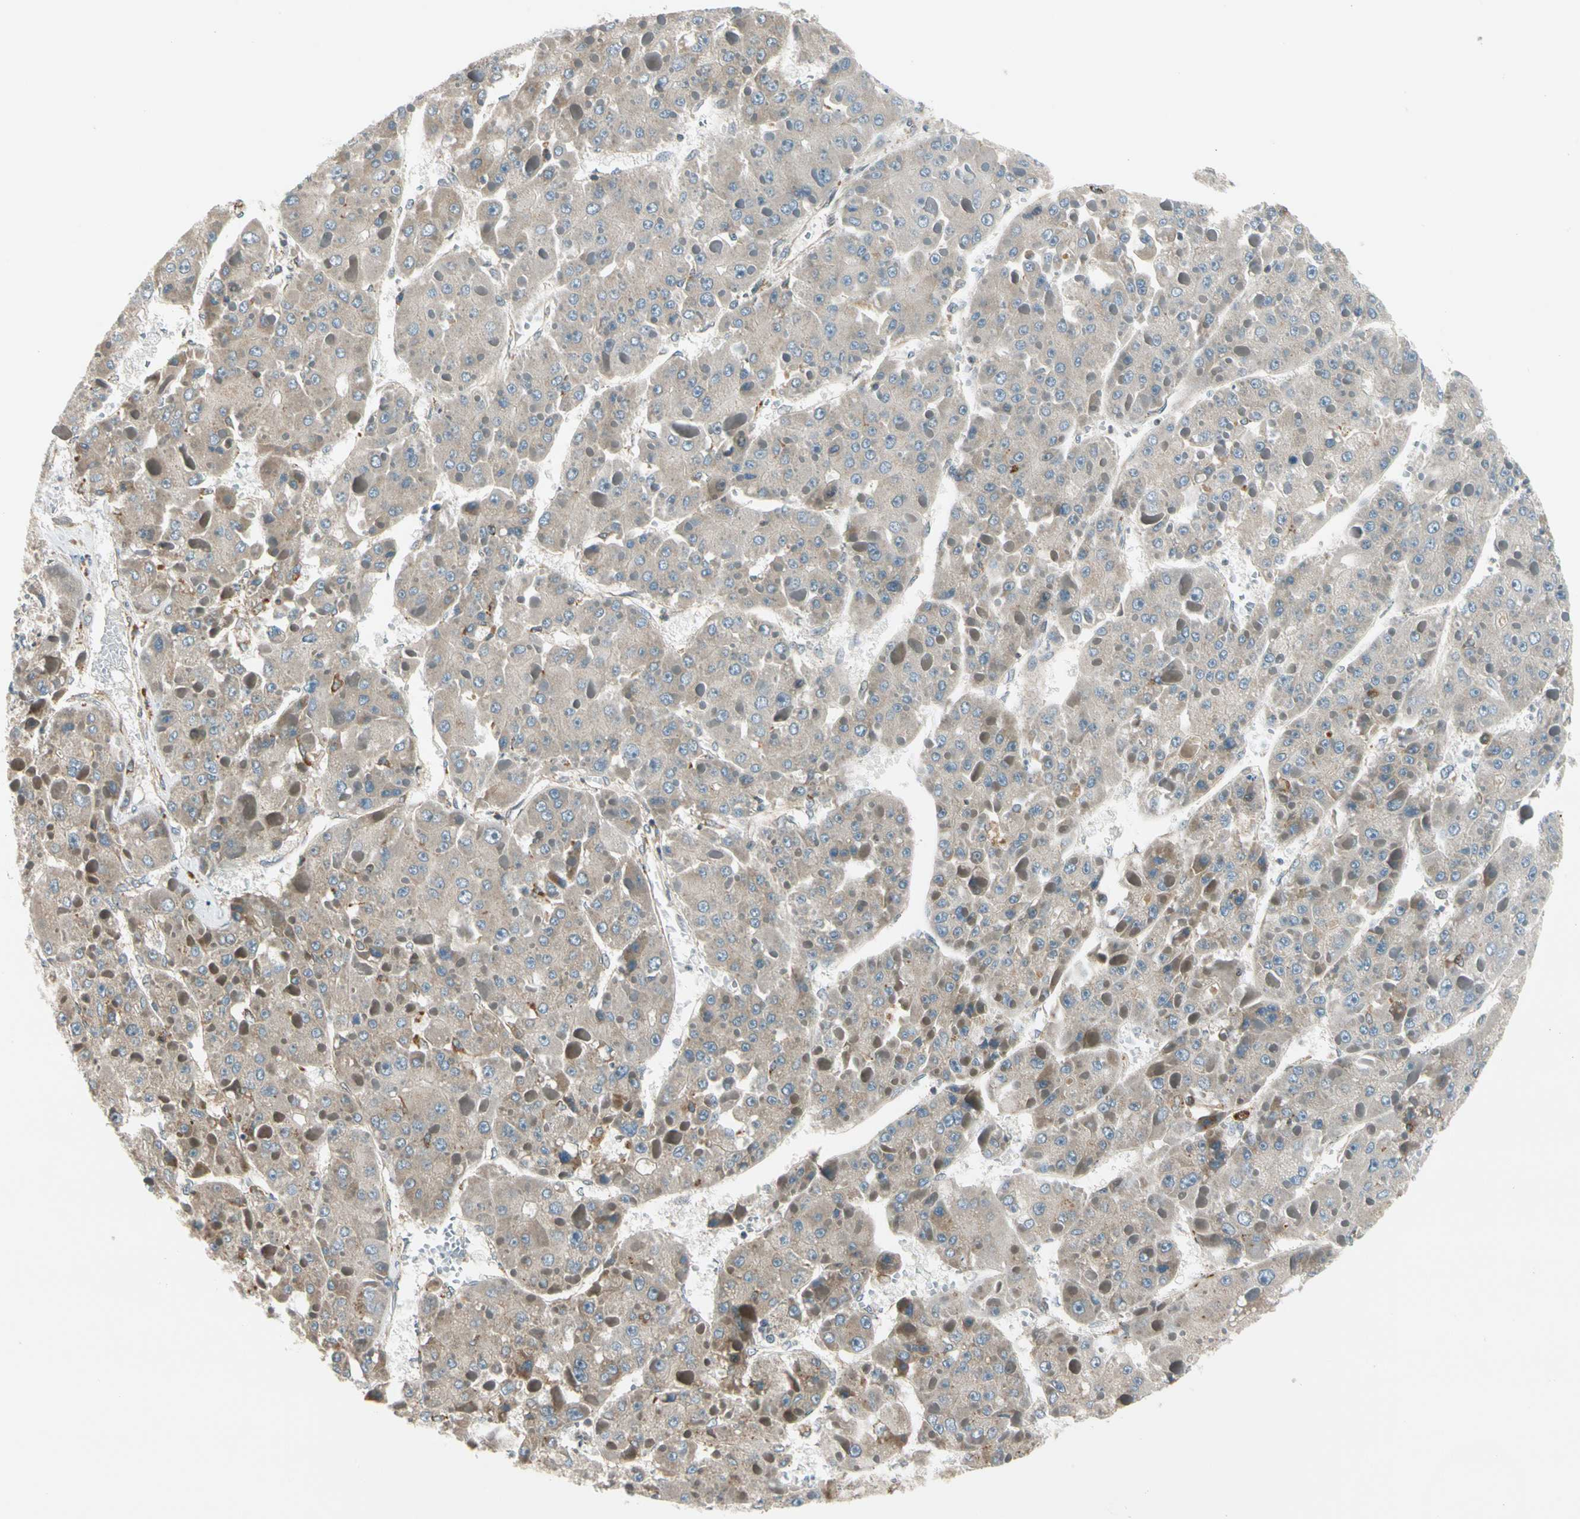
{"staining": {"intensity": "negative", "quantity": "none", "location": "none"}, "tissue": "liver cancer", "cell_type": "Tumor cells", "image_type": "cancer", "snomed": [{"axis": "morphology", "description": "Carcinoma, Hepatocellular, NOS"}, {"axis": "topography", "description": "Liver"}], "caption": "Histopathology image shows no significant protein positivity in tumor cells of liver cancer (hepatocellular carcinoma). (DAB (3,3'-diaminobenzidine) immunohistochemistry with hematoxylin counter stain).", "gene": "TRIO", "patient": {"sex": "female", "age": 73}}